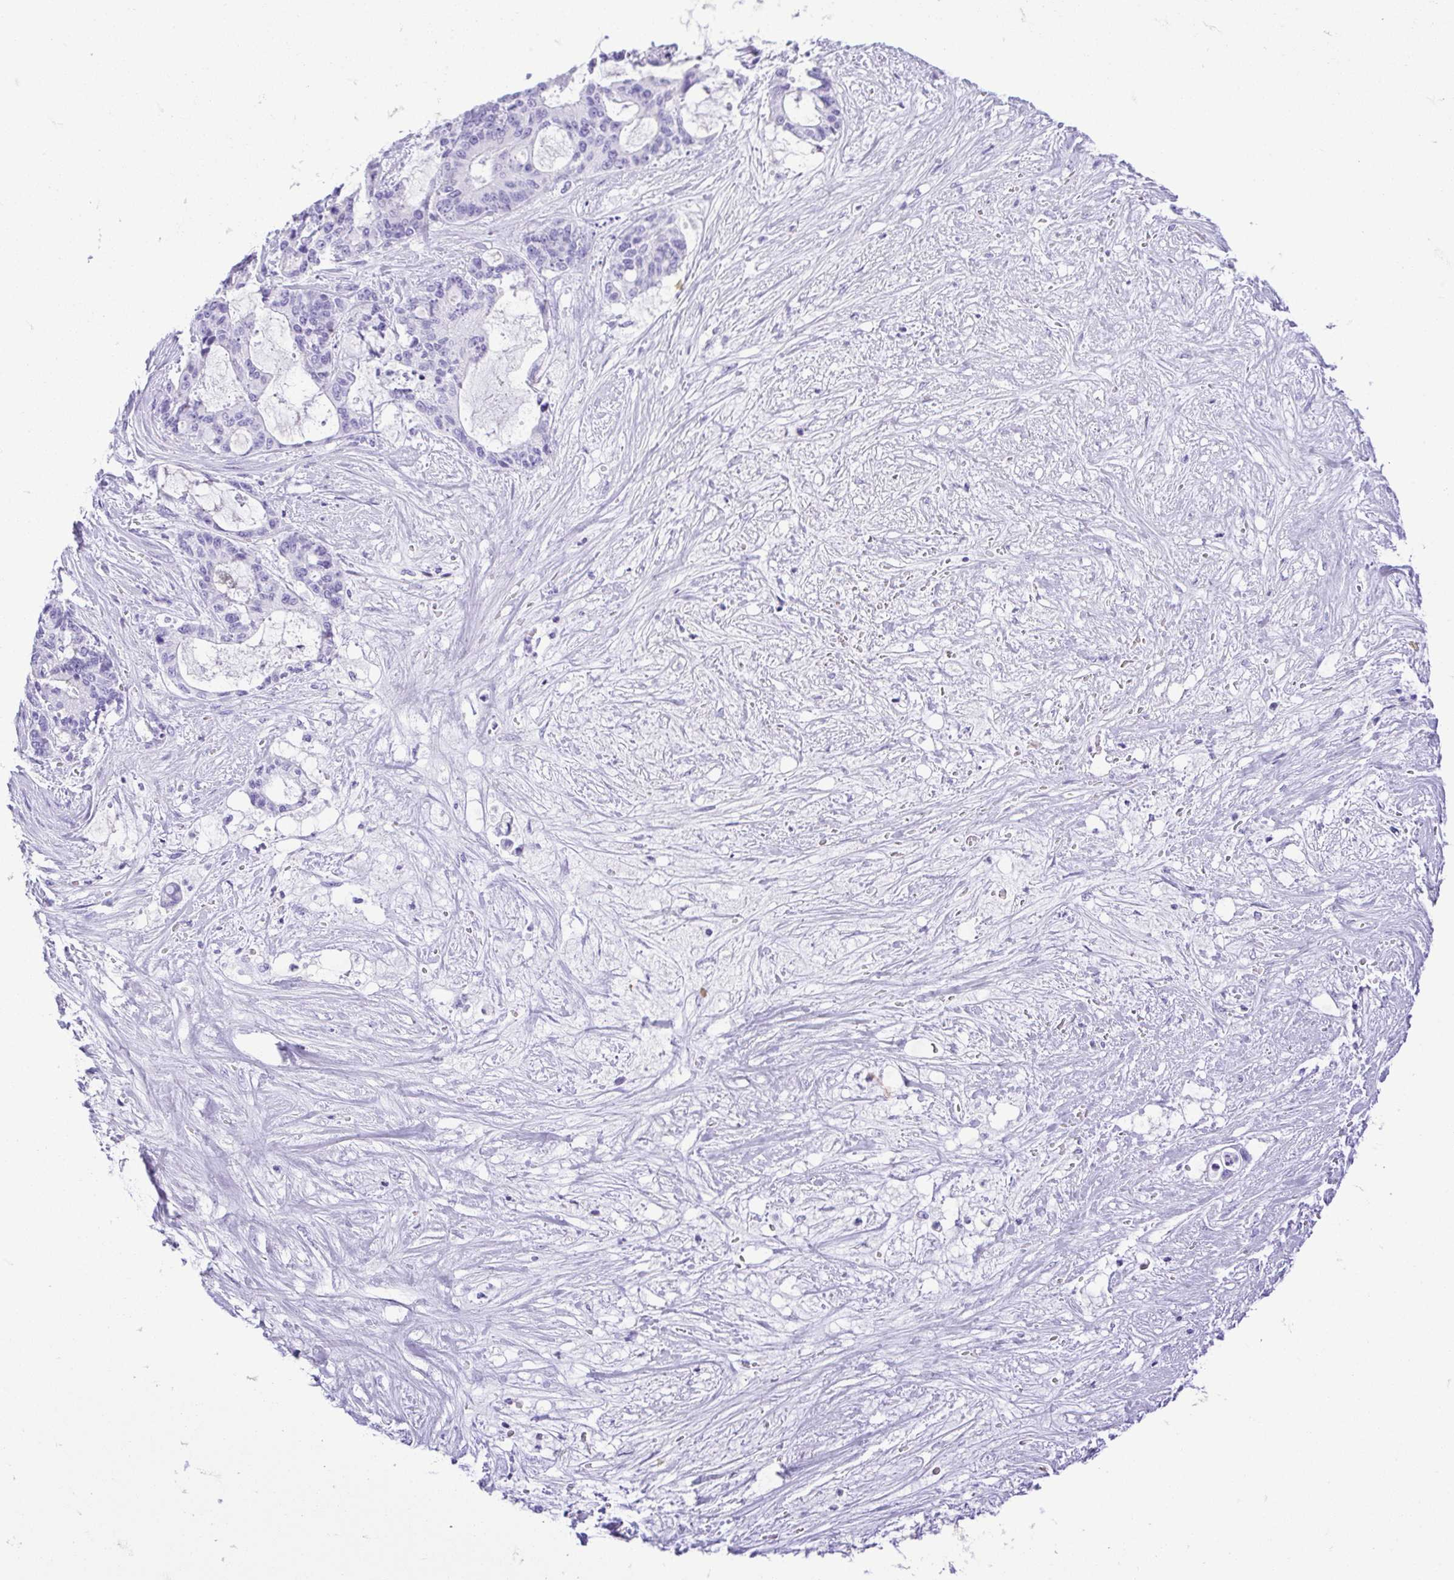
{"staining": {"intensity": "negative", "quantity": "none", "location": "none"}, "tissue": "liver cancer", "cell_type": "Tumor cells", "image_type": "cancer", "snomed": [{"axis": "morphology", "description": "Normal tissue, NOS"}, {"axis": "morphology", "description": "Cholangiocarcinoma"}, {"axis": "topography", "description": "Liver"}, {"axis": "topography", "description": "Peripheral nerve tissue"}], "caption": "Immunohistochemical staining of human cholangiocarcinoma (liver) exhibits no significant positivity in tumor cells.", "gene": "CDSN", "patient": {"sex": "female", "age": 73}}